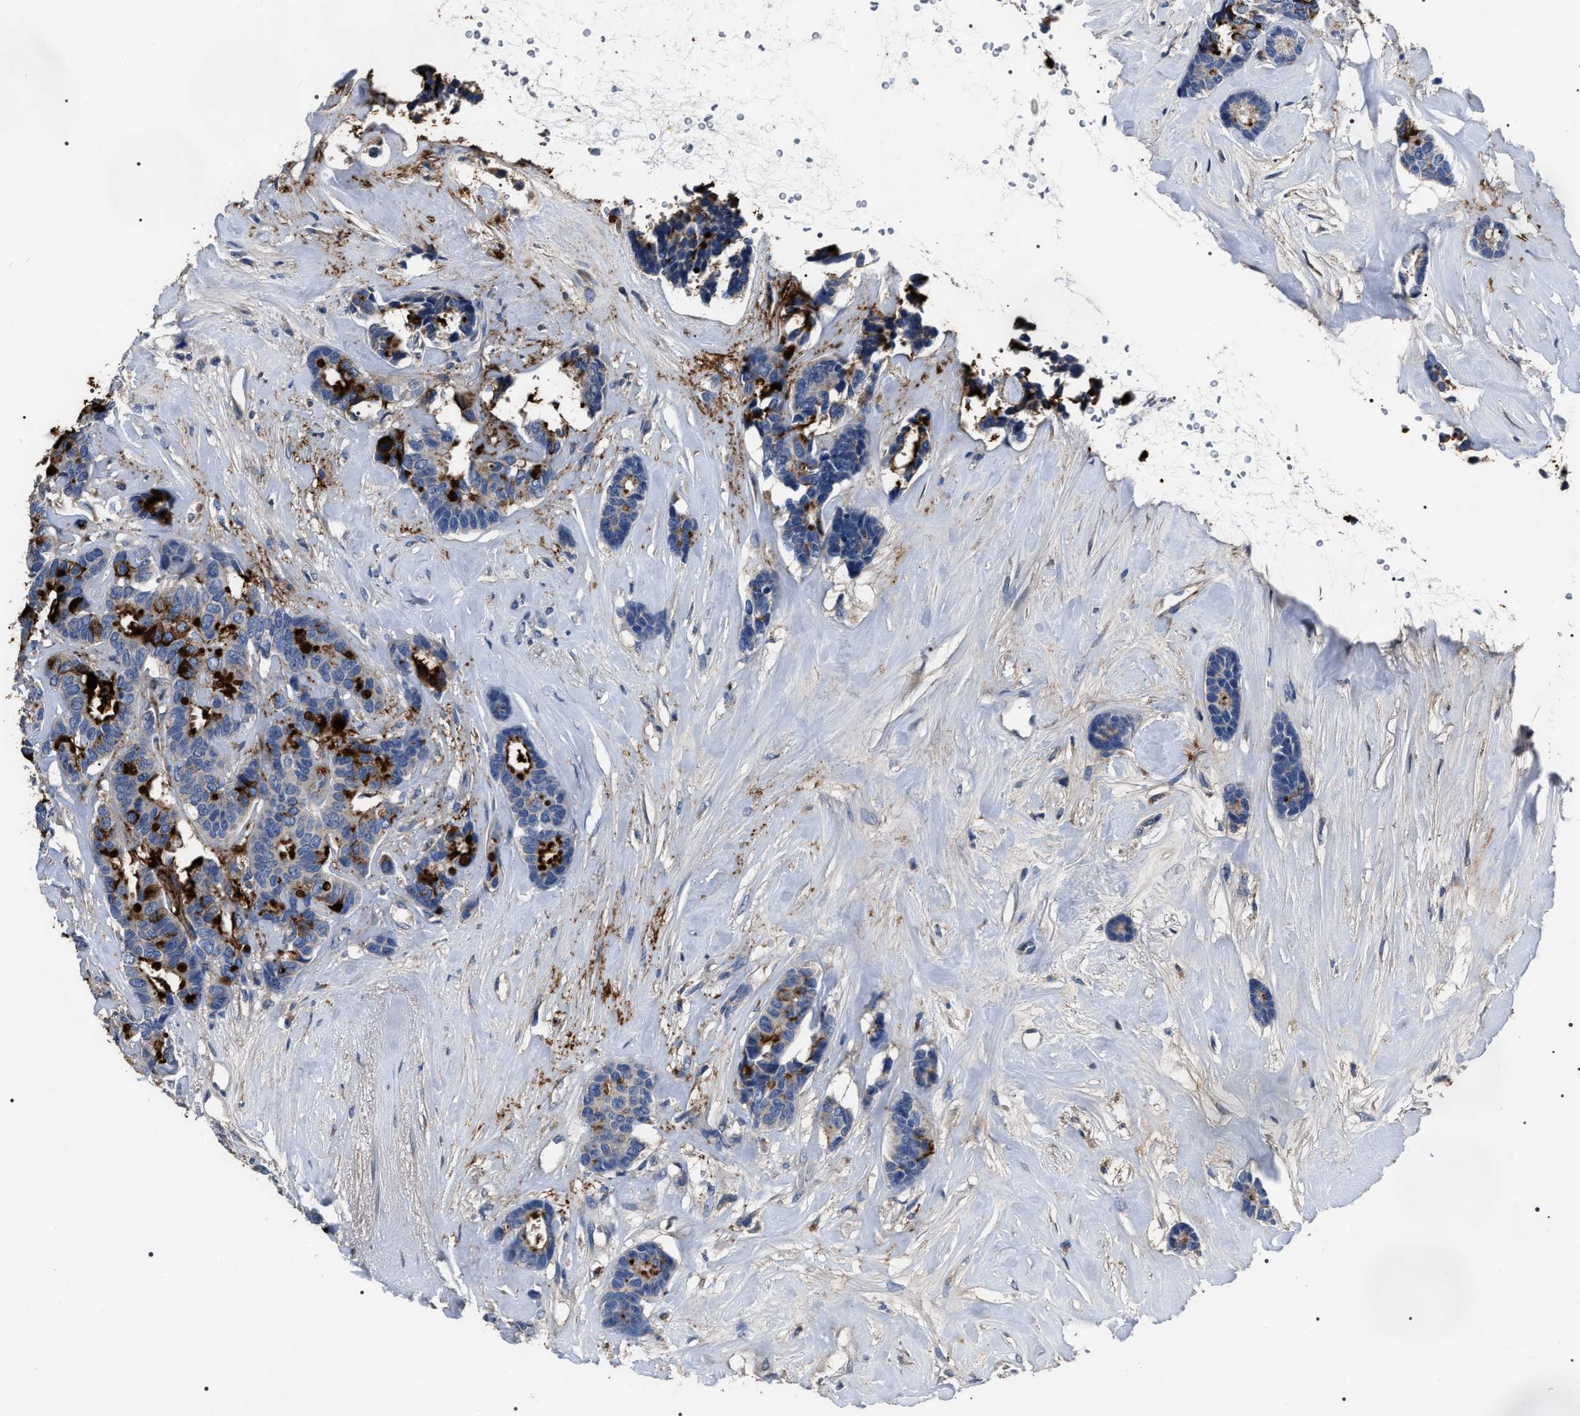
{"staining": {"intensity": "strong", "quantity": "<25%", "location": "cytoplasmic/membranous"}, "tissue": "breast cancer", "cell_type": "Tumor cells", "image_type": "cancer", "snomed": [{"axis": "morphology", "description": "Duct carcinoma"}, {"axis": "topography", "description": "Breast"}], "caption": "Protein staining demonstrates strong cytoplasmic/membranous positivity in approximately <25% of tumor cells in breast cancer. The protein is stained brown, and the nuclei are stained in blue (DAB (3,3'-diaminobenzidine) IHC with brightfield microscopy, high magnification).", "gene": "TRIM54", "patient": {"sex": "female", "age": 87}}